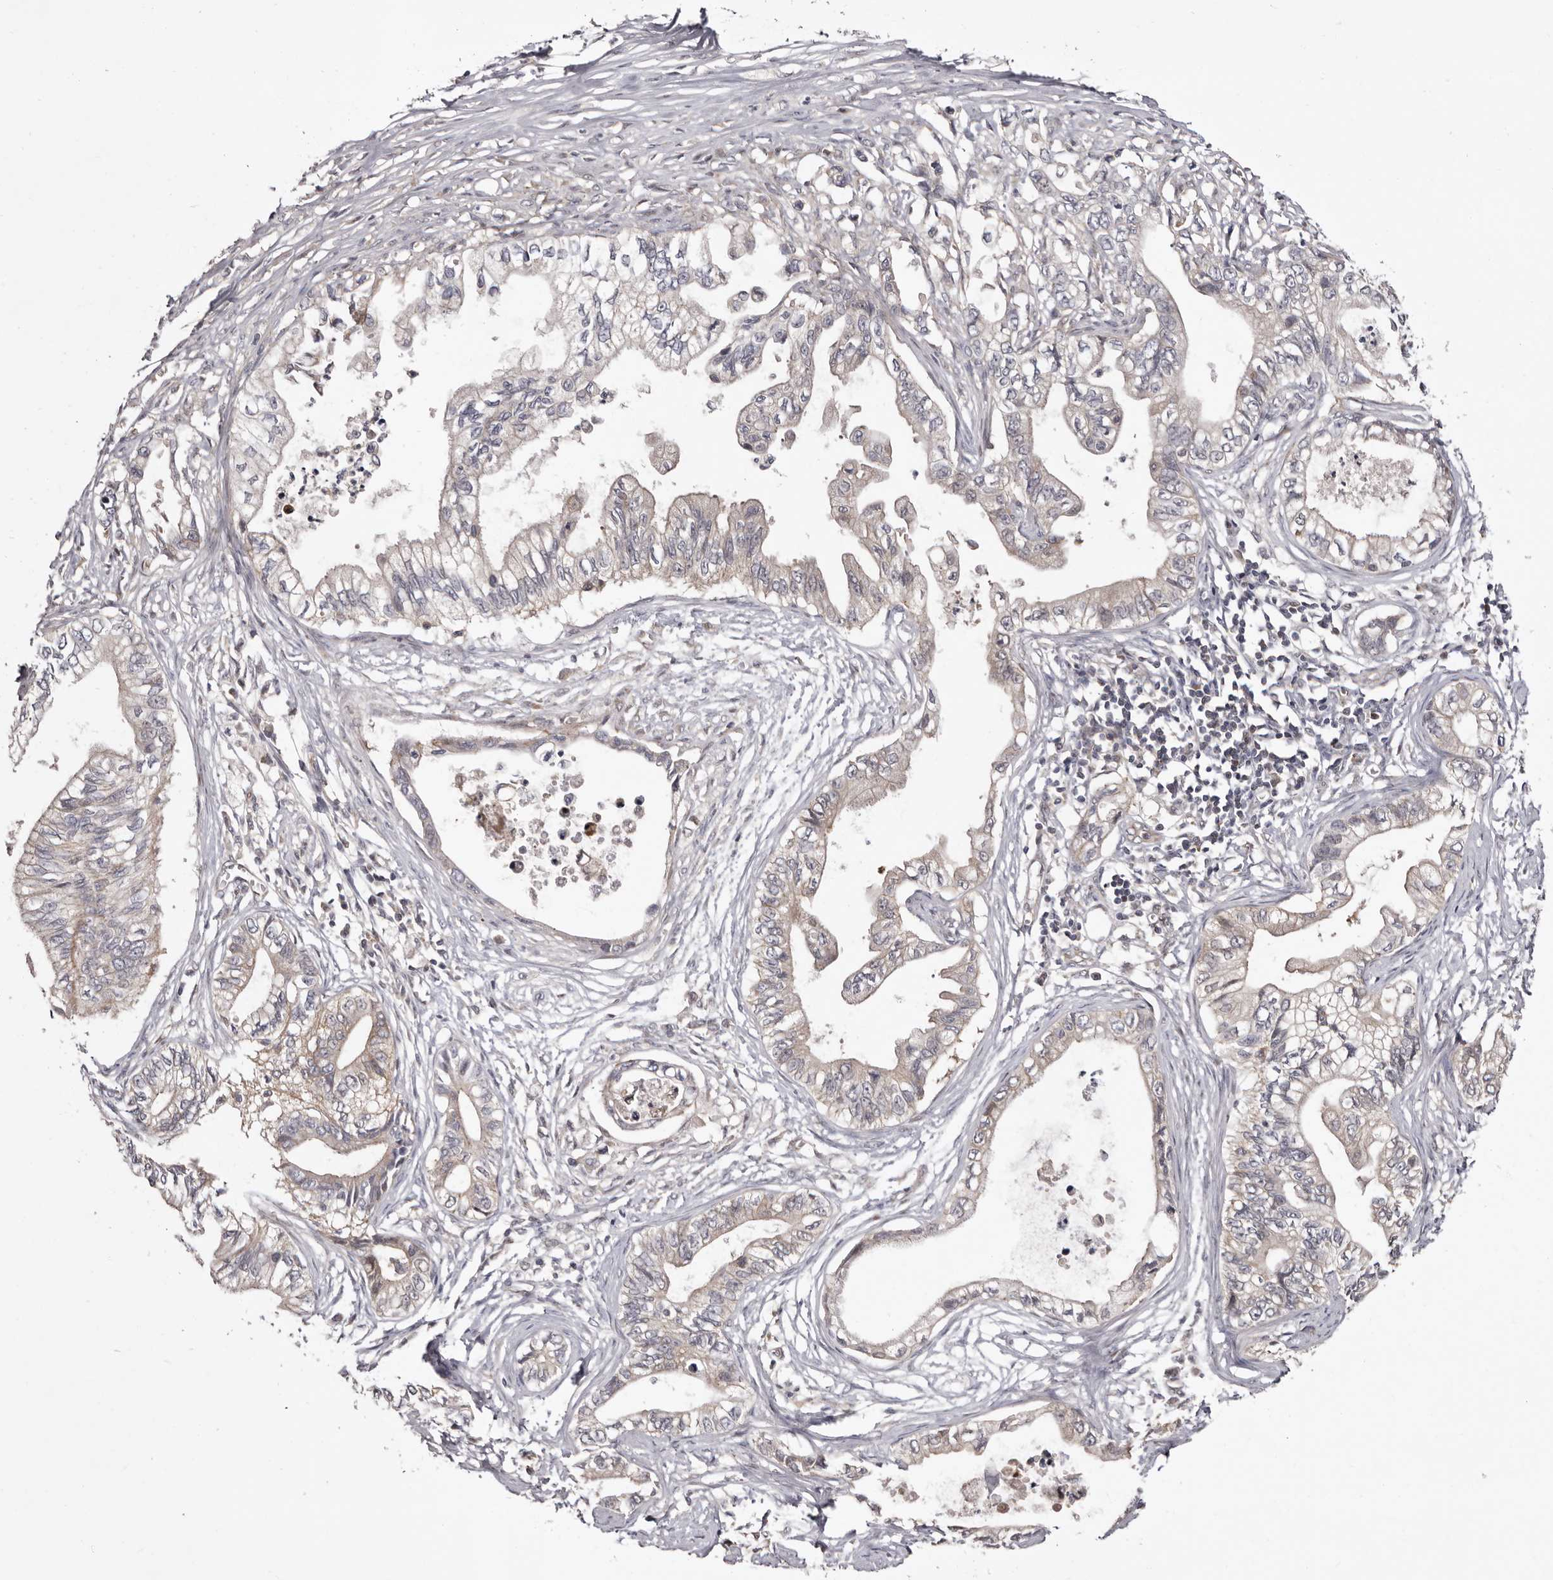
{"staining": {"intensity": "weak", "quantity": "<25%", "location": "cytoplasmic/membranous"}, "tissue": "pancreatic cancer", "cell_type": "Tumor cells", "image_type": "cancer", "snomed": [{"axis": "morphology", "description": "Adenocarcinoma, NOS"}, {"axis": "topography", "description": "Pancreas"}], "caption": "DAB immunohistochemical staining of human adenocarcinoma (pancreatic) reveals no significant staining in tumor cells.", "gene": "GLRX3", "patient": {"sex": "male", "age": 56}}